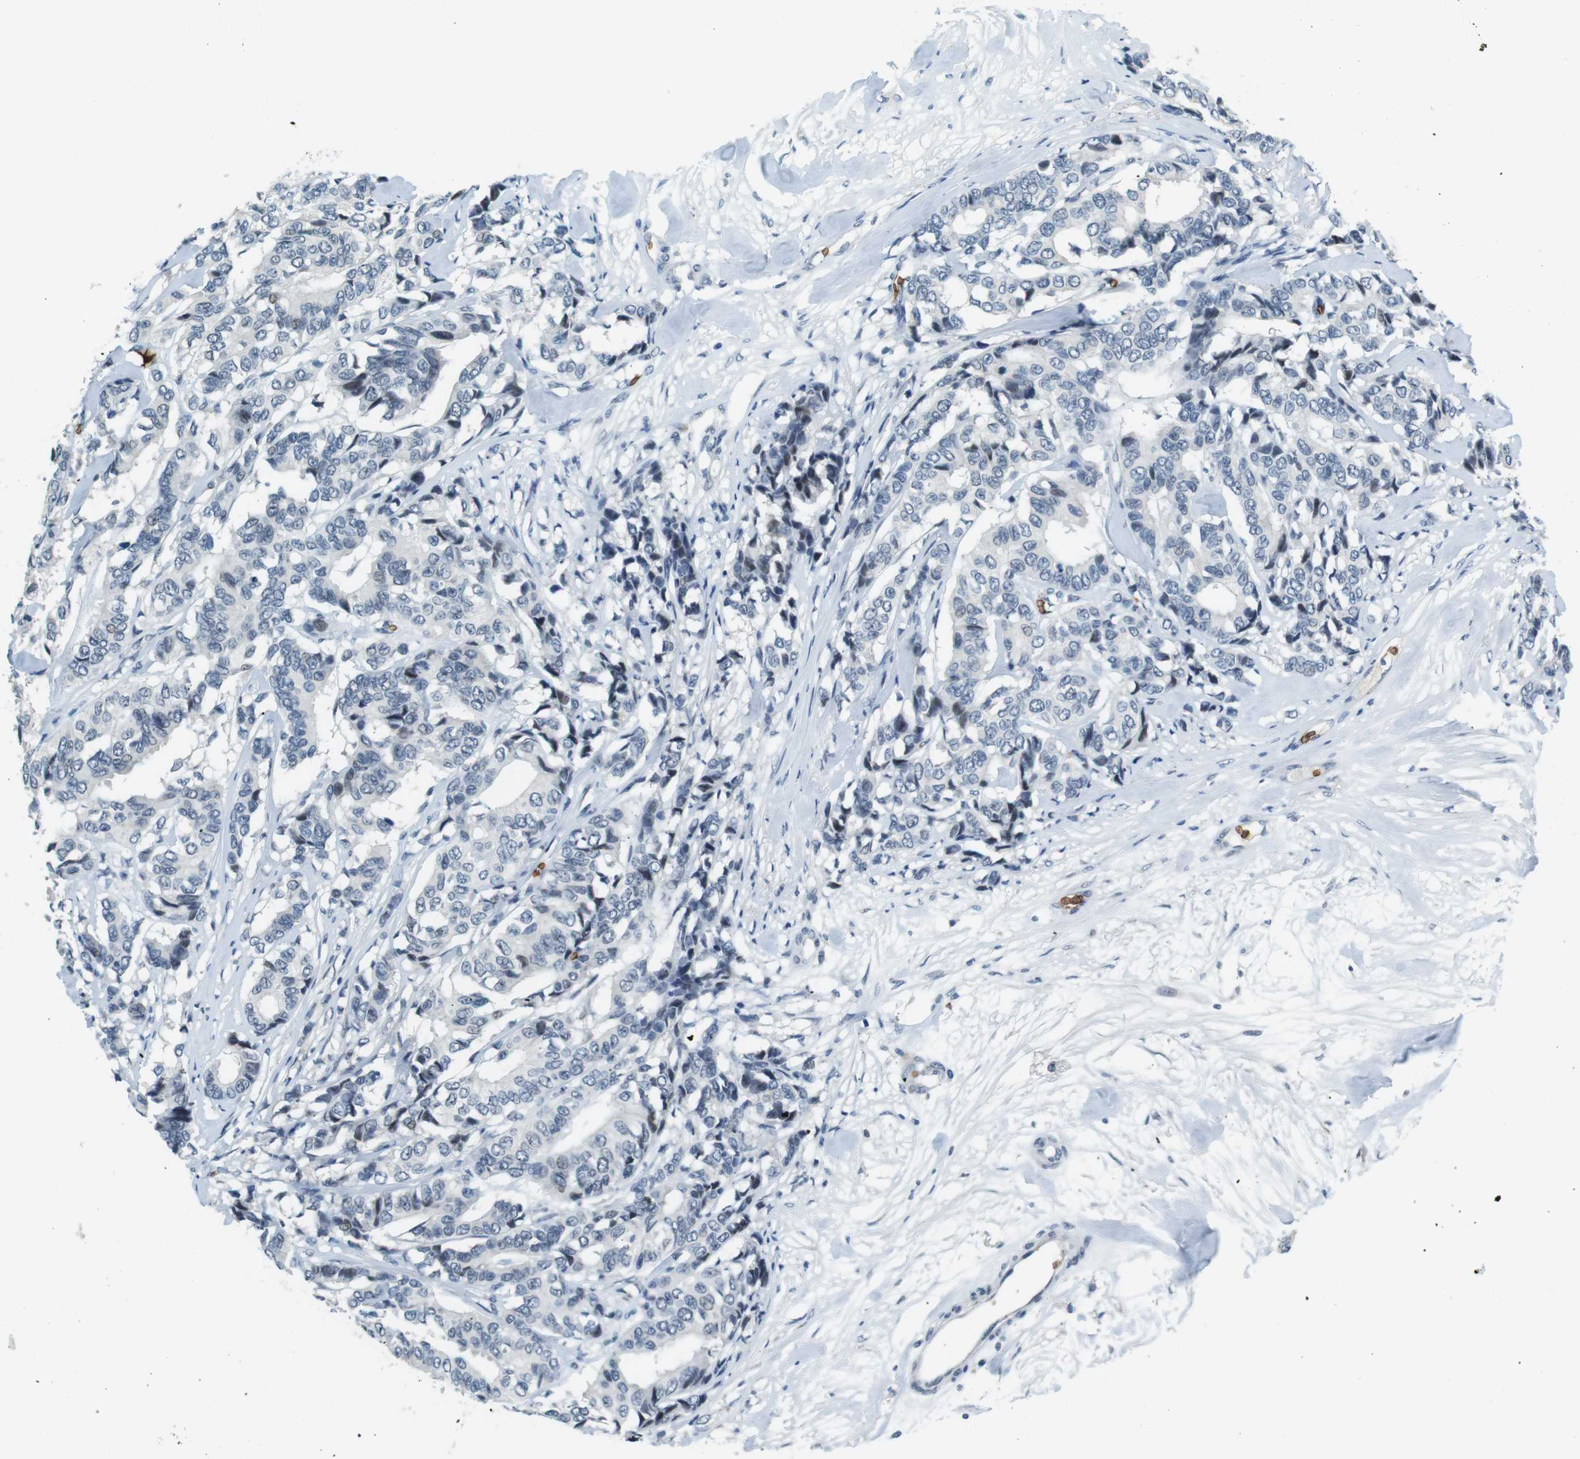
{"staining": {"intensity": "negative", "quantity": "none", "location": "none"}, "tissue": "breast cancer", "cell_type": "Tumor cells", "image_type": "cancer", "snomed": [{"axis": "morphology", "description": "Duct carcinoma"}, {"axis": "topography", "description": "Breast"}], "caption": "Photomicrograph shows no significant protein positivity in tumor cells of intraductal carcinoma (breast).", "gene": "SLC4A1", "patient": {"sex": "female", "age": 87}}